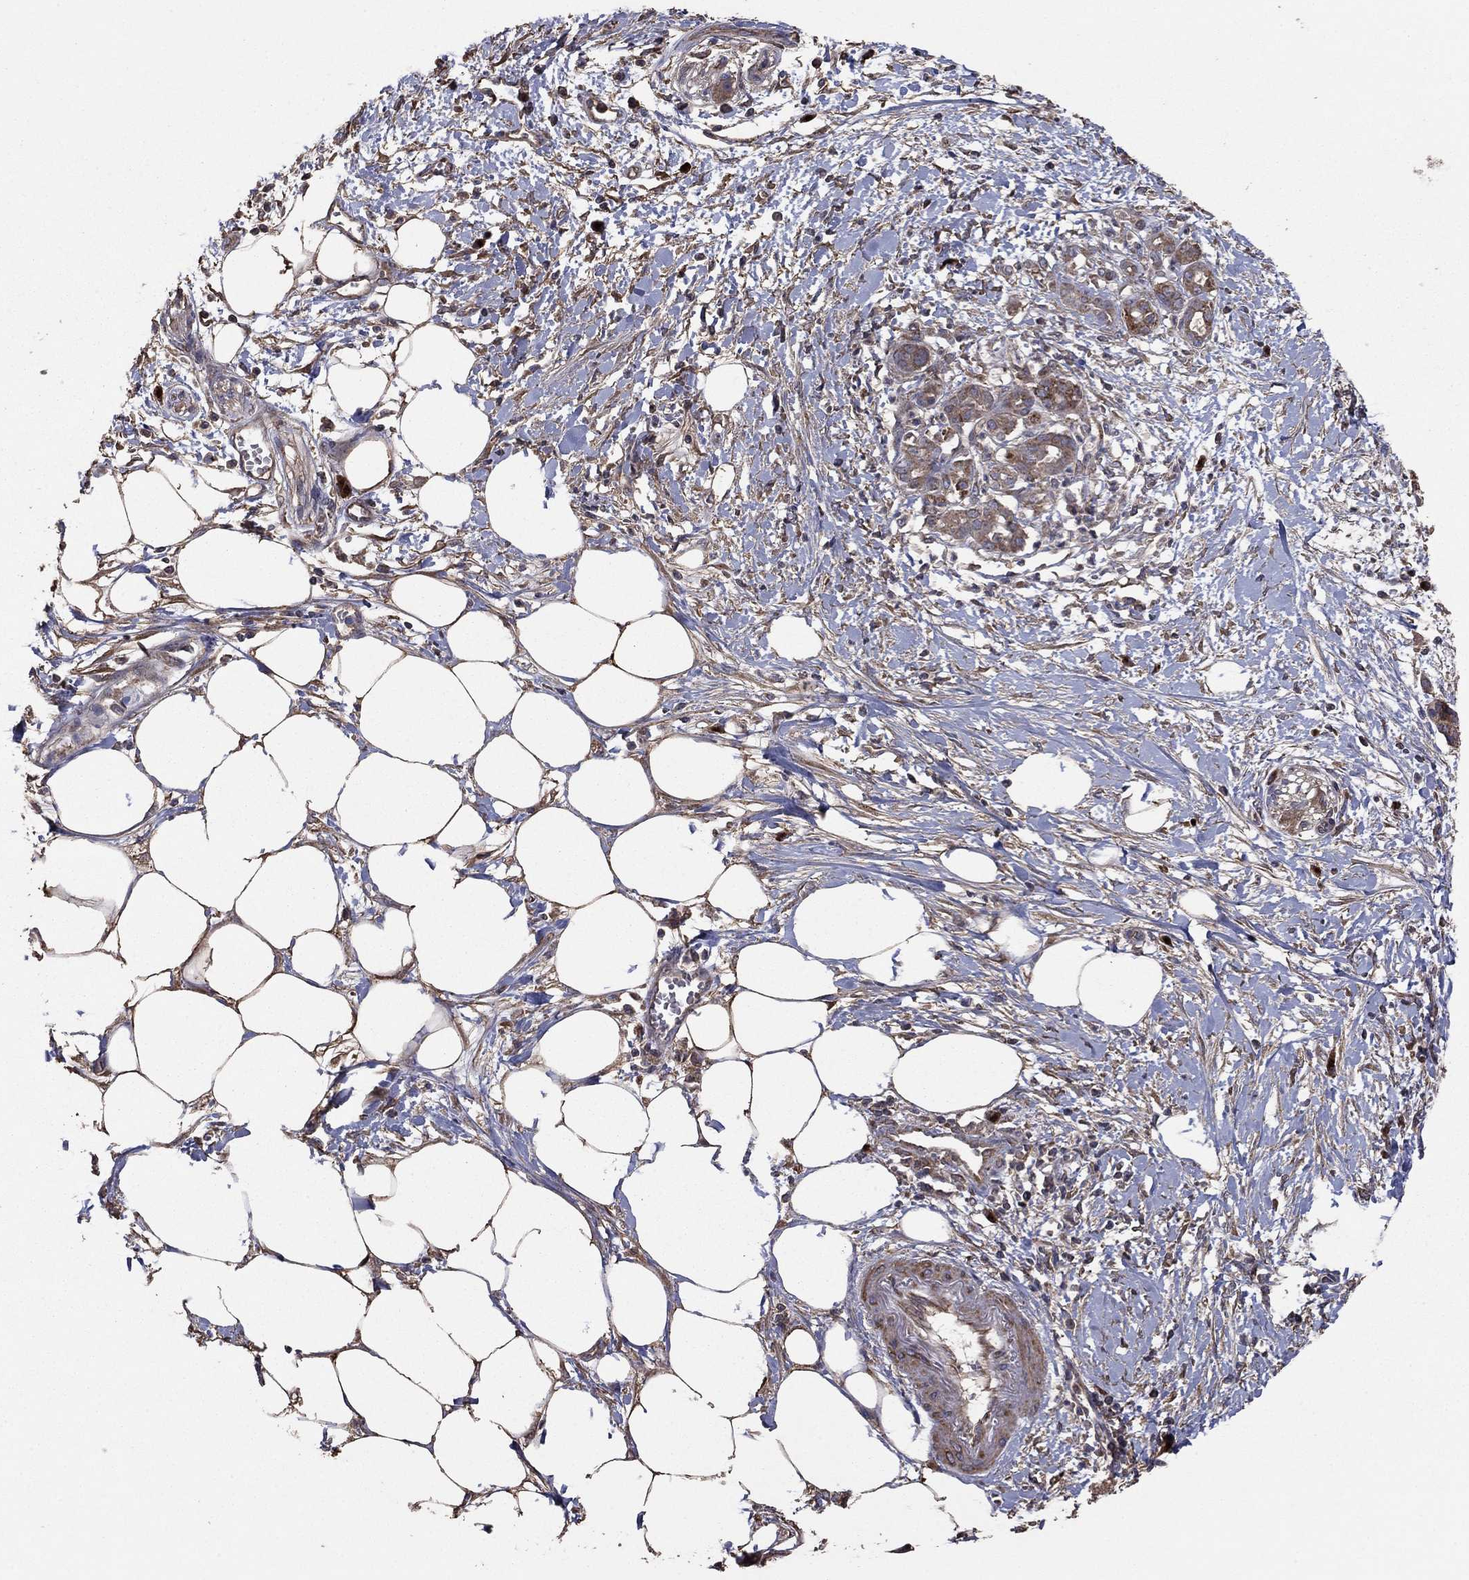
{"staining": {"intensity": "strong", "quantity": "<25%", "location": "cytoplasmic/membranous"}, "tissue": "pancreatic cancer", "cell_type": "Tumor cells", "image_type": "cancer", "snomed": [{"axis": "morphology", "description": "Adenocarcinoma, NOS"}, {"axis": "topography", "description": "Pancreas"}], "caption": "This is an image of immunohistochemistry (IHC) staining of pancreatic adenocarcinoma, which shows strong staining in the cytoplasmic/membranous of tumor cells.", "gene": "FLT4", "patient": {"sex": "male", "age": 72}}